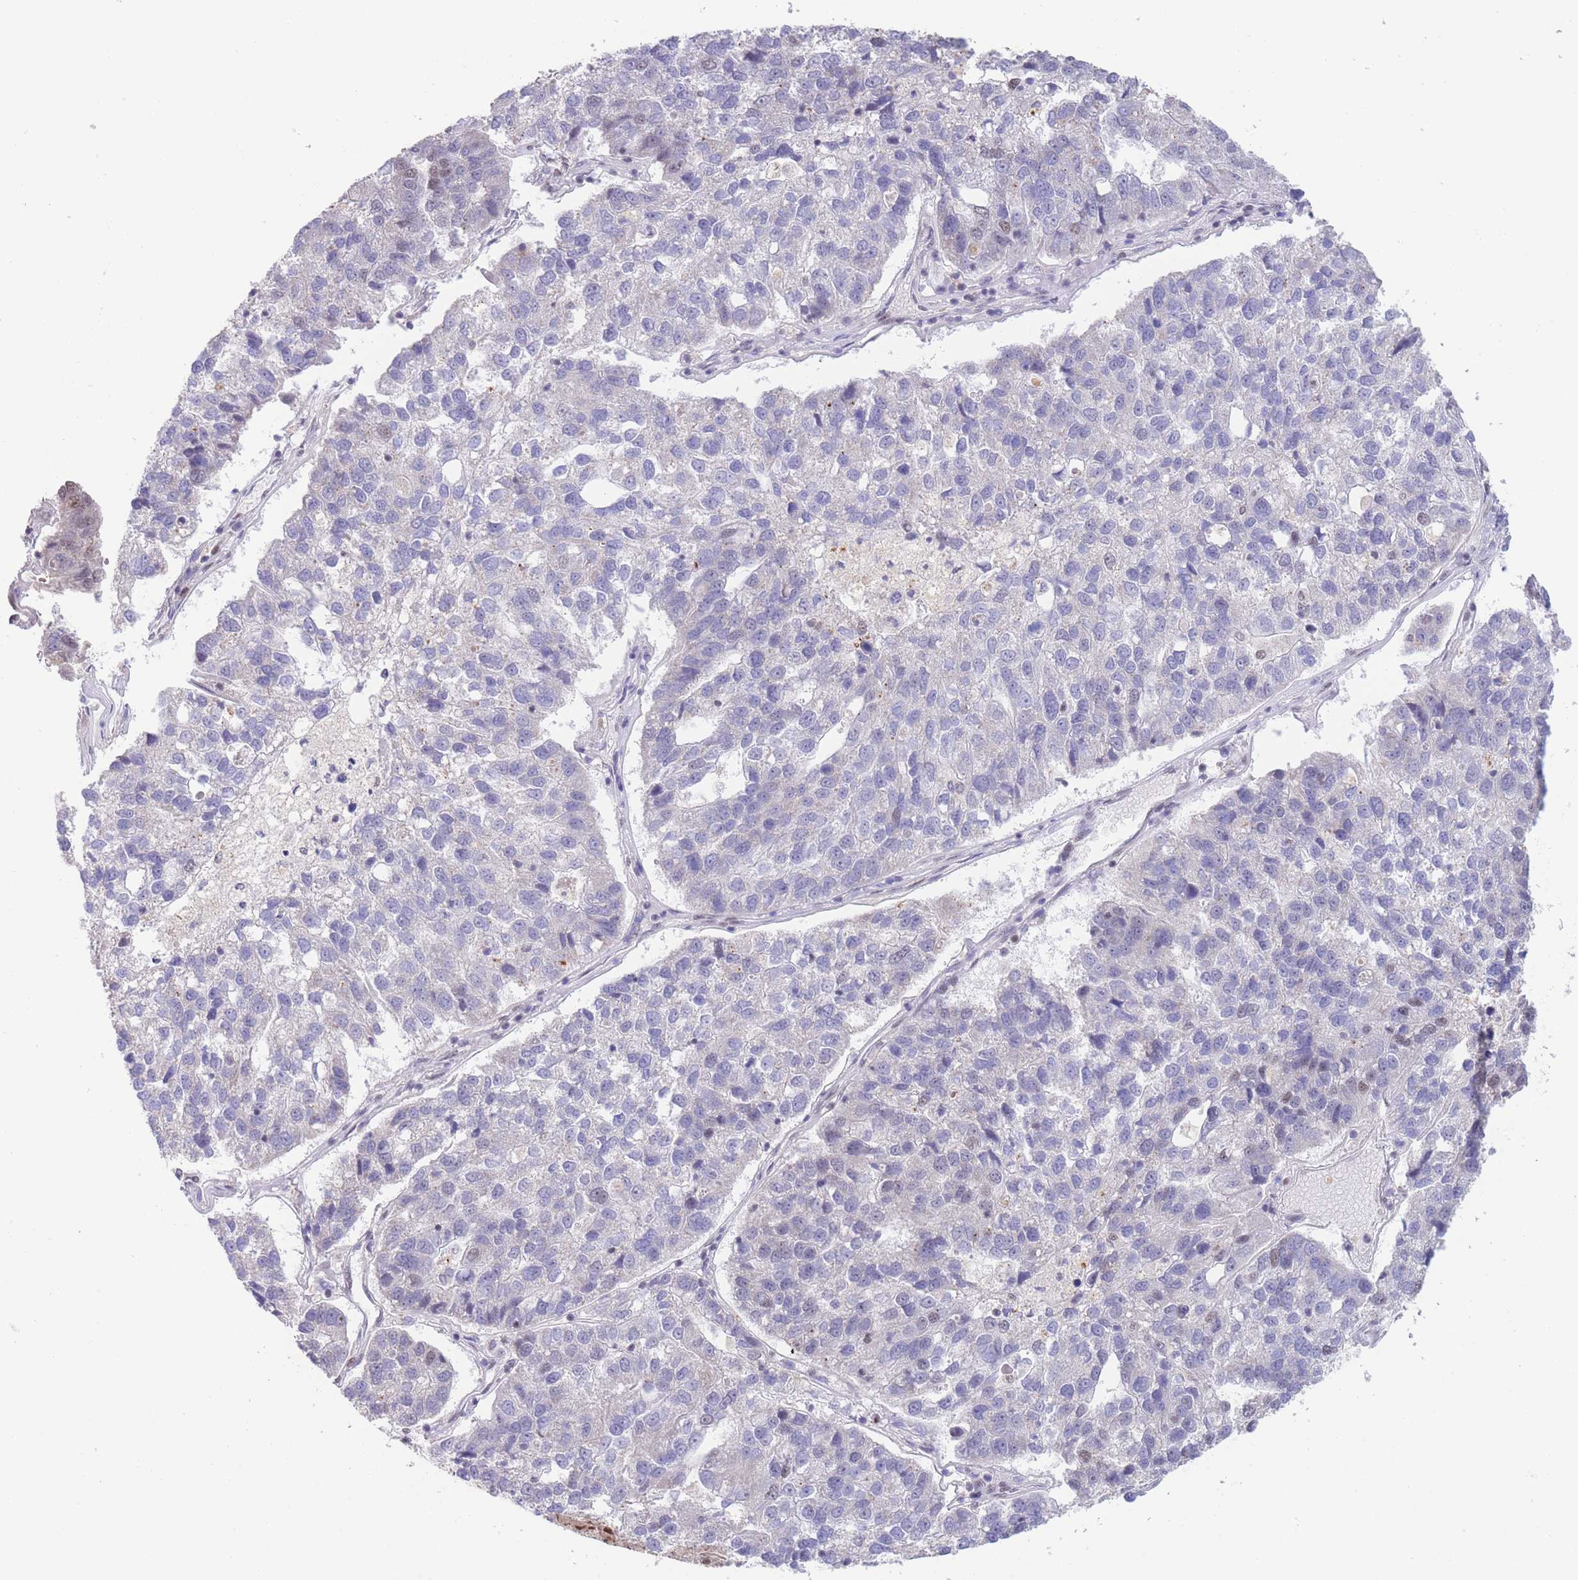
{"staining": {"intensity": "weak", "quantity": "<25%", "location": "nuclear"}, "tissue": "pancreatic cancer", "cell_type": "Tumor cells", "image_type": "cancer", "snomed": [{"axis": "morphology", "description": "Adenocarcinoma, NOS"}, {"axis": "topography", "description": "Pancreas"}], "caption": "Tumor cells show no significant protein expression in pancreatic adenocarcinoma.", "gene": "SMAD9", "patient": {"sex": "female", "age": 61}}